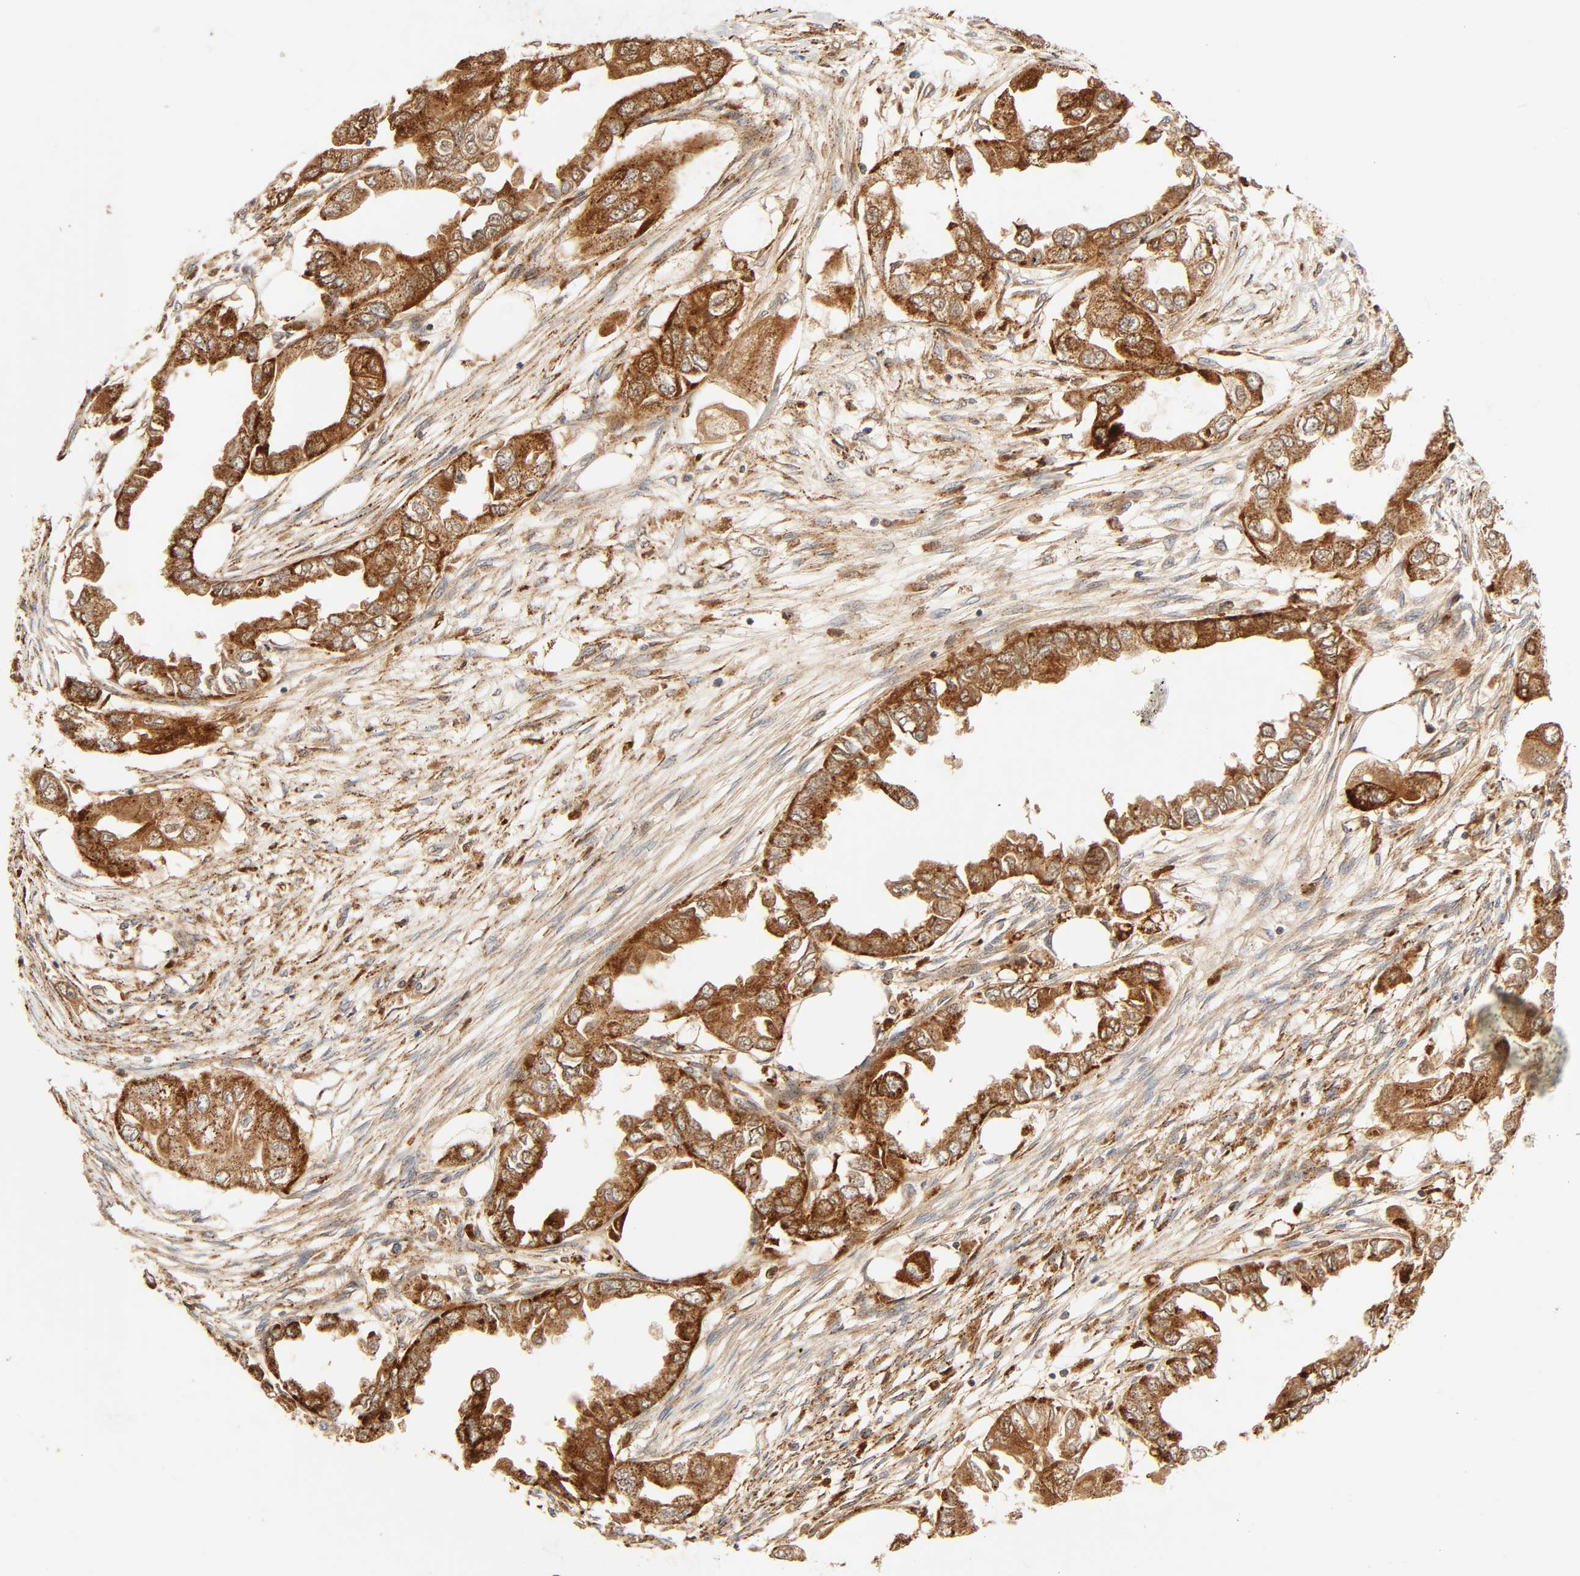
{"staining": {"intensity": "strong", "quantity": ">75%", "location": "cytoplasmic/membranous"}, "tissue": "endometrial cancer", "cell_type": "Tumor cells", "image_type": "cancer", "snomed": [{"axis": "morphology", "description": "Adenocarcinoma, NOS"}, {"axis": "topography", "description": "Endometrium"}], "caption": "Immunohistochemical staining of human adenocarcinoma (endometrial) reveals high levels of strong cytoplasmic/membranous protein staining in about >75% of tumor cells. The protein is shown in brown color, while the nuclei are stained blue.", "gene": "MAPK6", "patient": {"sex": "female", "age": 67}}